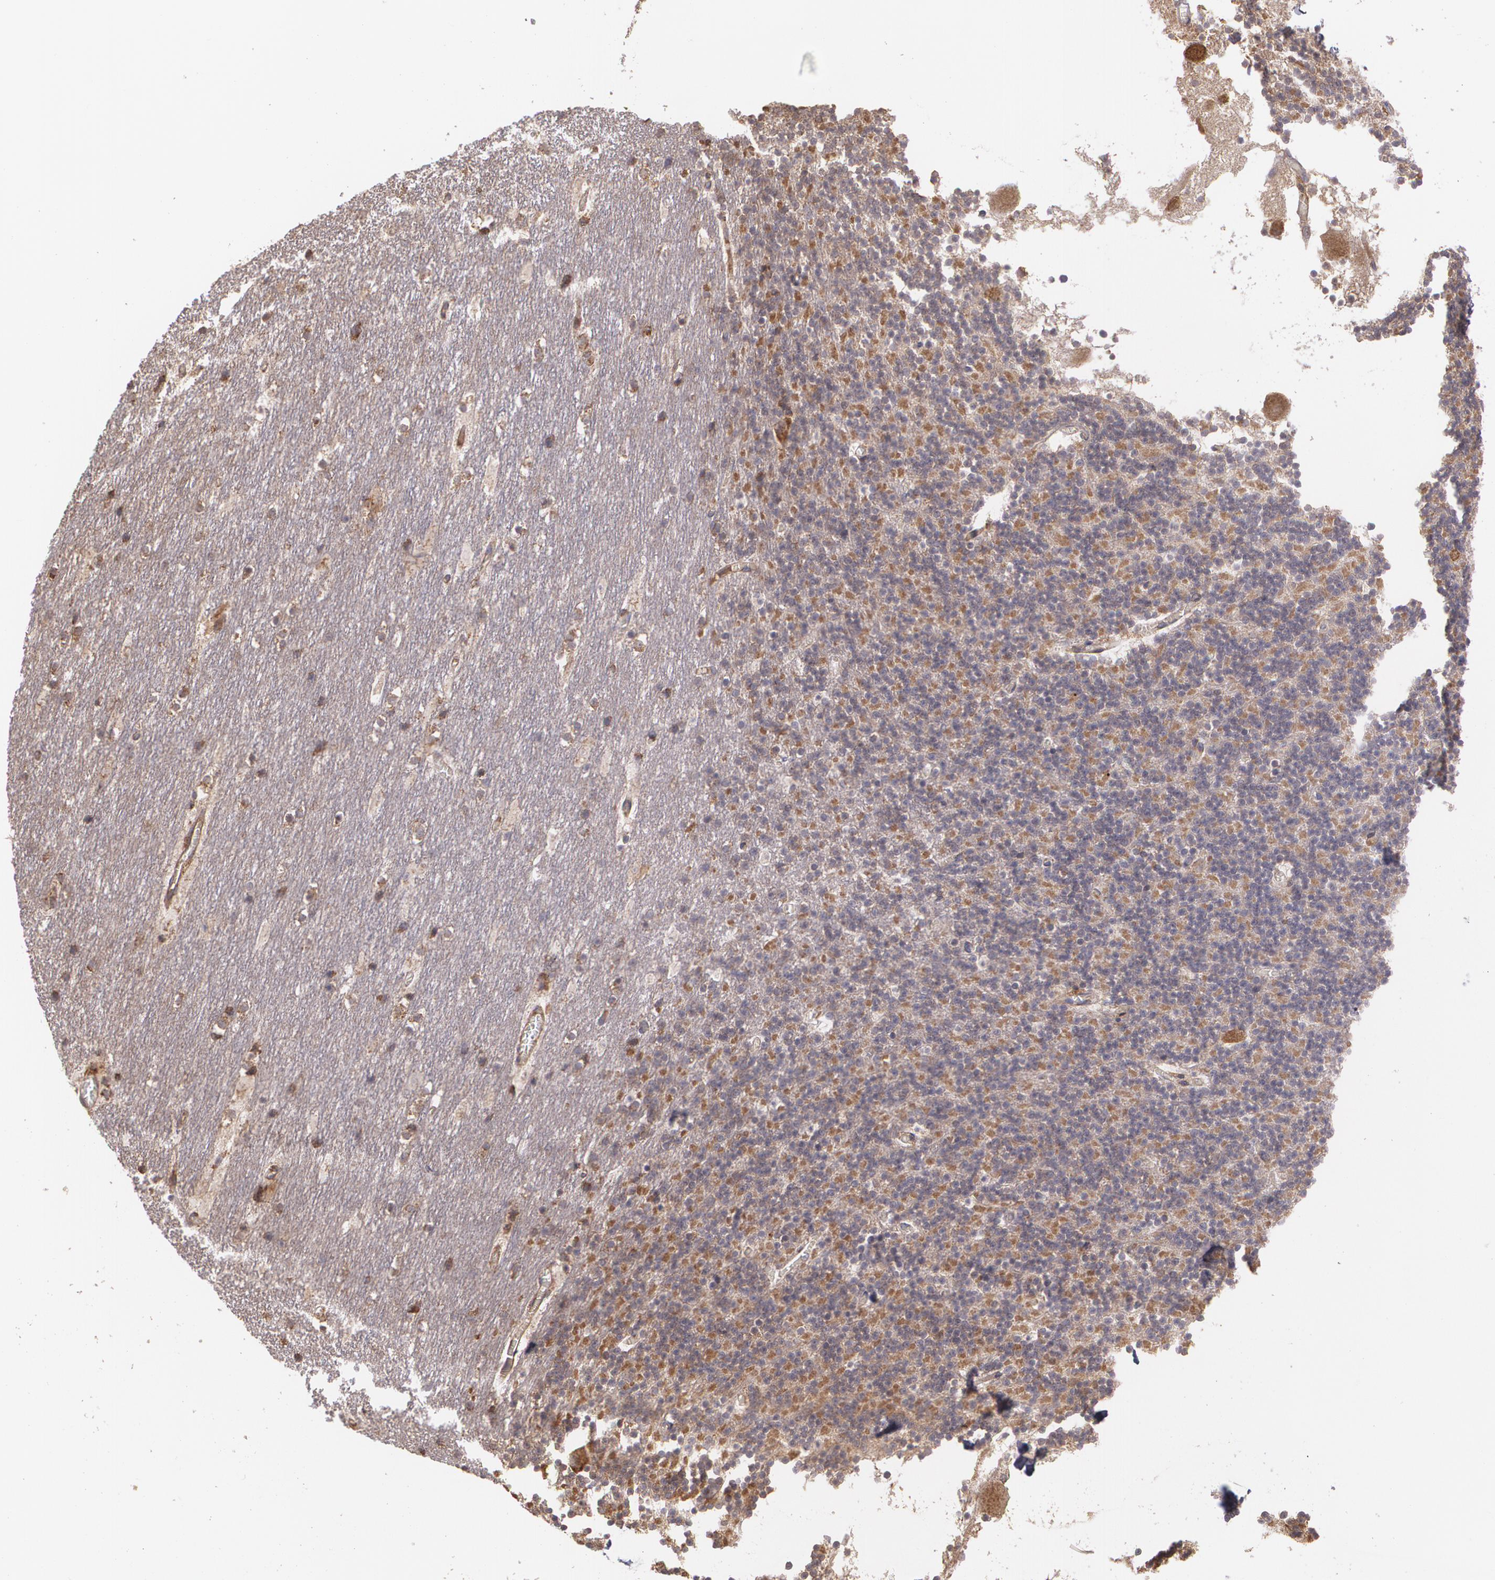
{"staining": {"intensity": "moderate", "quantity": "25%-75%", "location": "cytoplasmic/membranous"}, "tissue": "cerebellum", "cell_type": "Cells in granular layer", "image_type": "normal", "snomed": [{"axis": "morphology", "description": "Normal tissue, NOS"}, {"axis": "topography", "description": "Cerebellum"}], "caption": "The micrograph exhibits staining of benign cerebellum, revealing moderate cytoplasmic/membranous protein positivity (brown color) within cells in granular layer. The staining is performed using DAB (3,3'-diaminobenzidine) brown chromogen to label protein expression. The nuclei are counter-stained blue using hematoxylin.", "gene": "ECE1", "patient": {"sex": "male", "age": 45}}